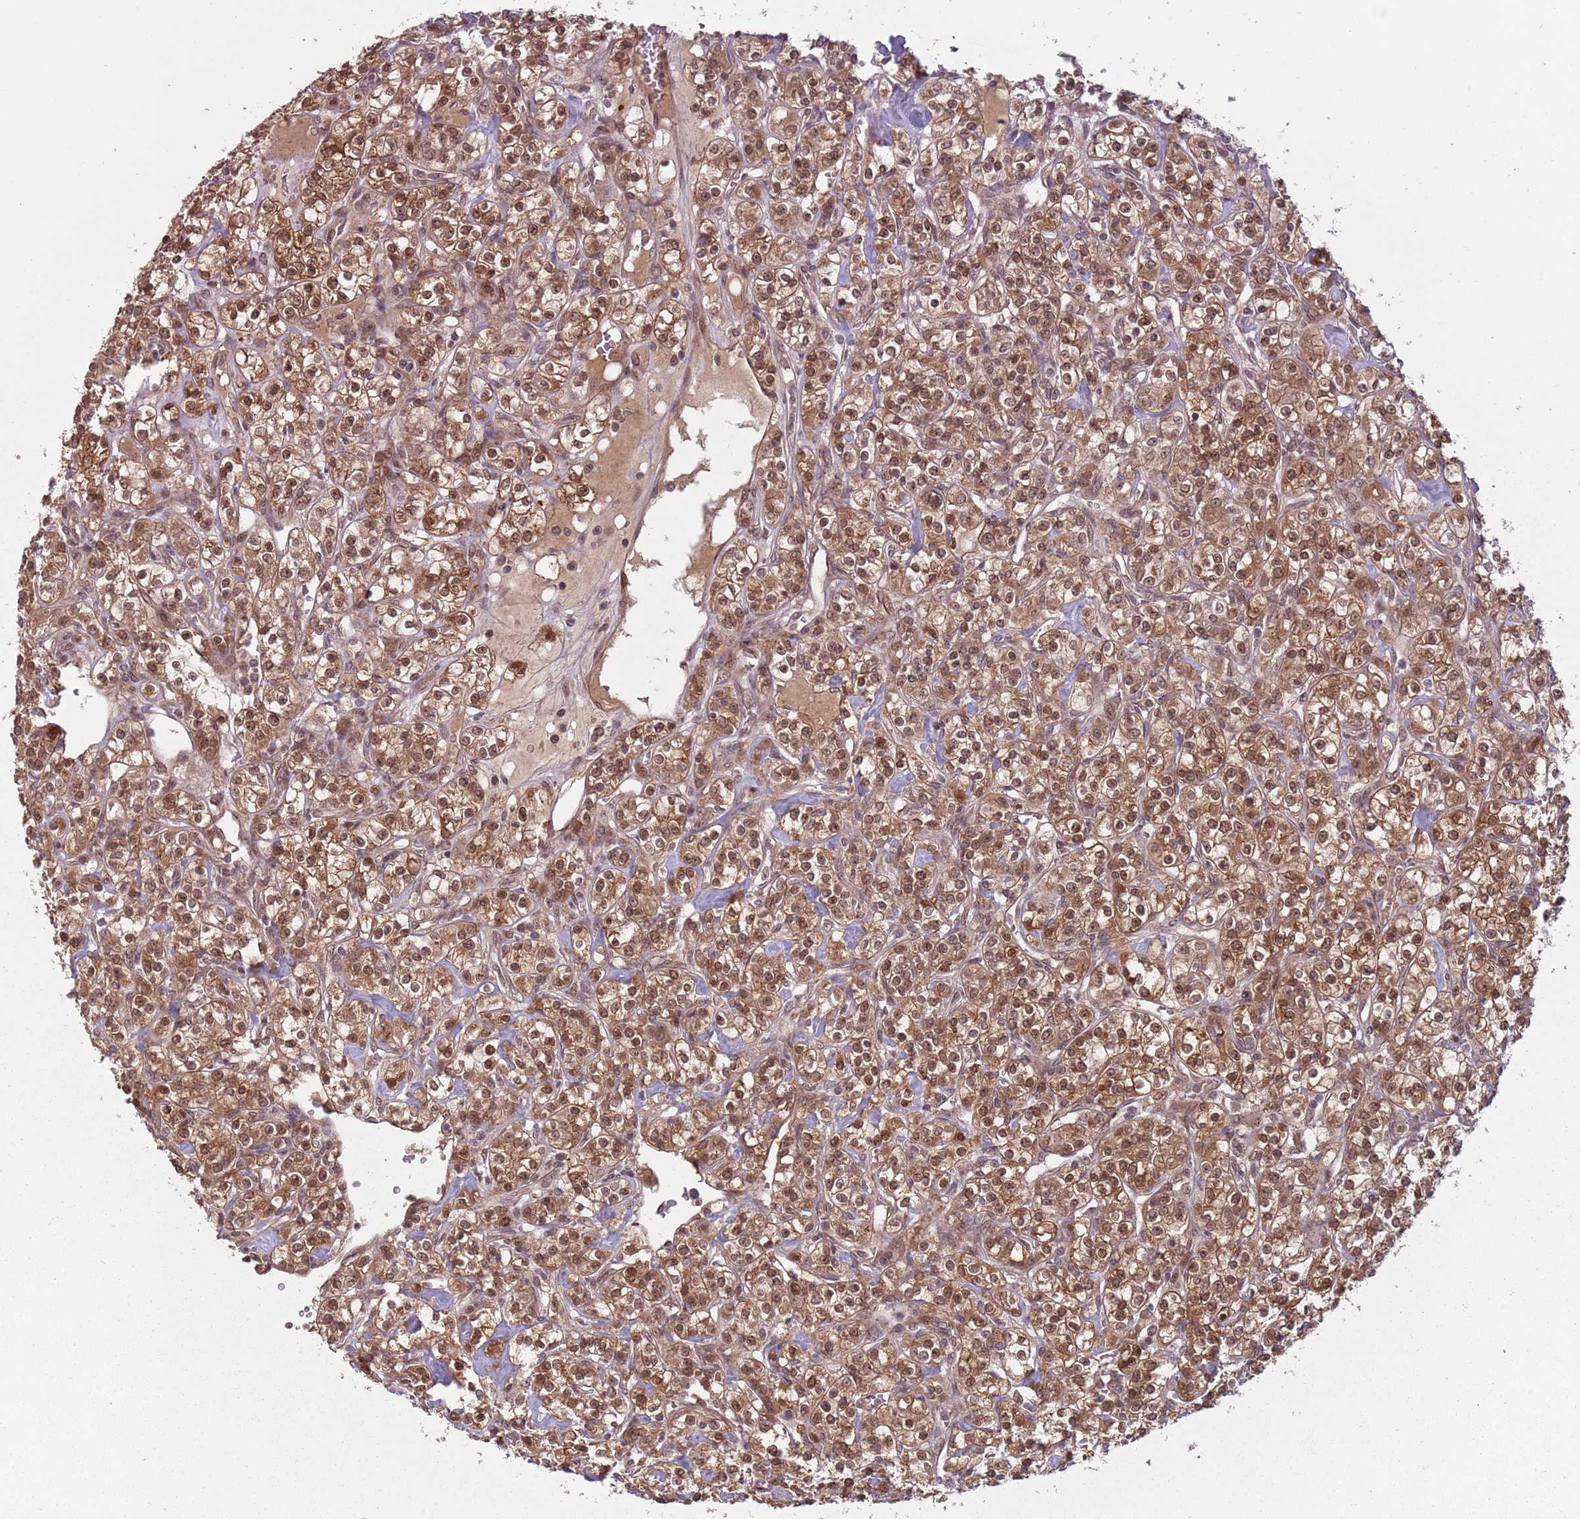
{"staining": {"intensity": "moderate", "quantity": ">75%", "location": "cytoplasmic/membranous,nuclear"}, "tissue": "renal cancer", "cell_type": "Tumor cells", "image_type": "cancer", "snomed": [{"axis": "morphology", "description": "Adenocarcinoma, NOS"}, {"axis": "topography", "description": "Kidney"}], "caption": "Adenocarcinoma (renal) tissue demonstrates moderate cytoplasmic/membranous and nuclear staining in approximately >75% of tumor cells", "gene": "ADAMTS3", "patient": {"sex": "male", "age": 77}}